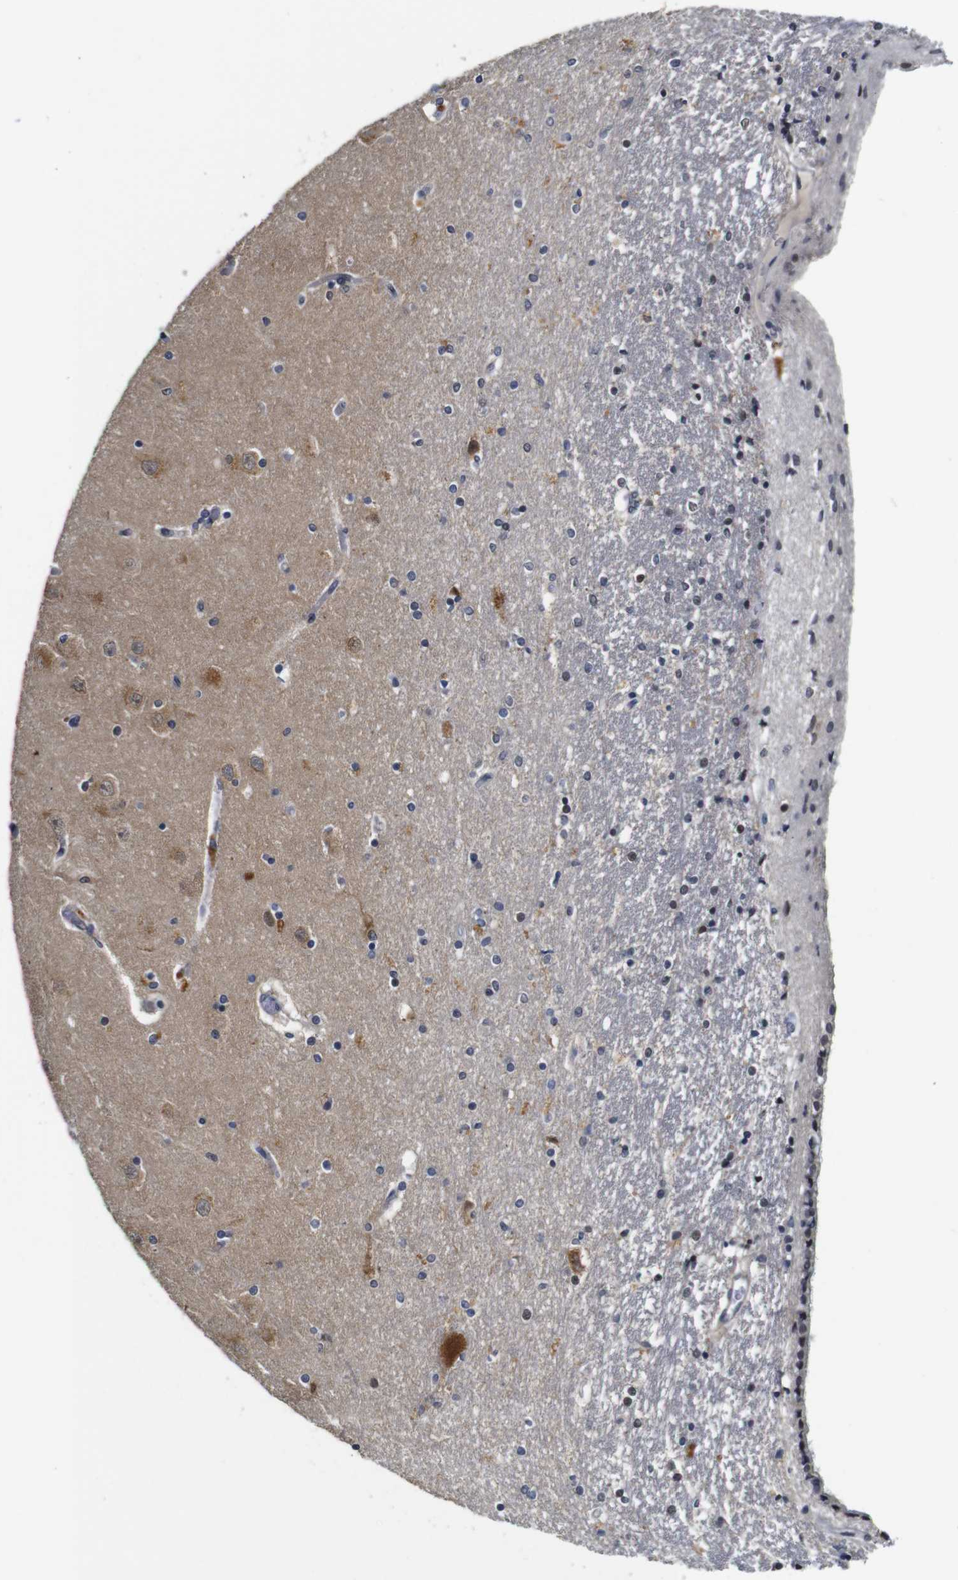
{"staining": {"intensity": "weak", "quantity": "<25%", "location": "cytoplasmic/membranous,nuclear"}, "tissue": "hippocampus", "cell_type": "Glial cells", "image_type": "normal", "snomed": [{"axis": "morphology", "description": "Normal tissue, NOS"}, {"axis": "topography", "description": "Hippocampus"}], "caption": "There is no significant staining in glial cells of hippocampus. The staining is performed using DAB brown chromogen with nuclei counter-stained in using hematoxylin.", "gene": "NTRK3", "patient": {"sex": "female", "age": 54}}